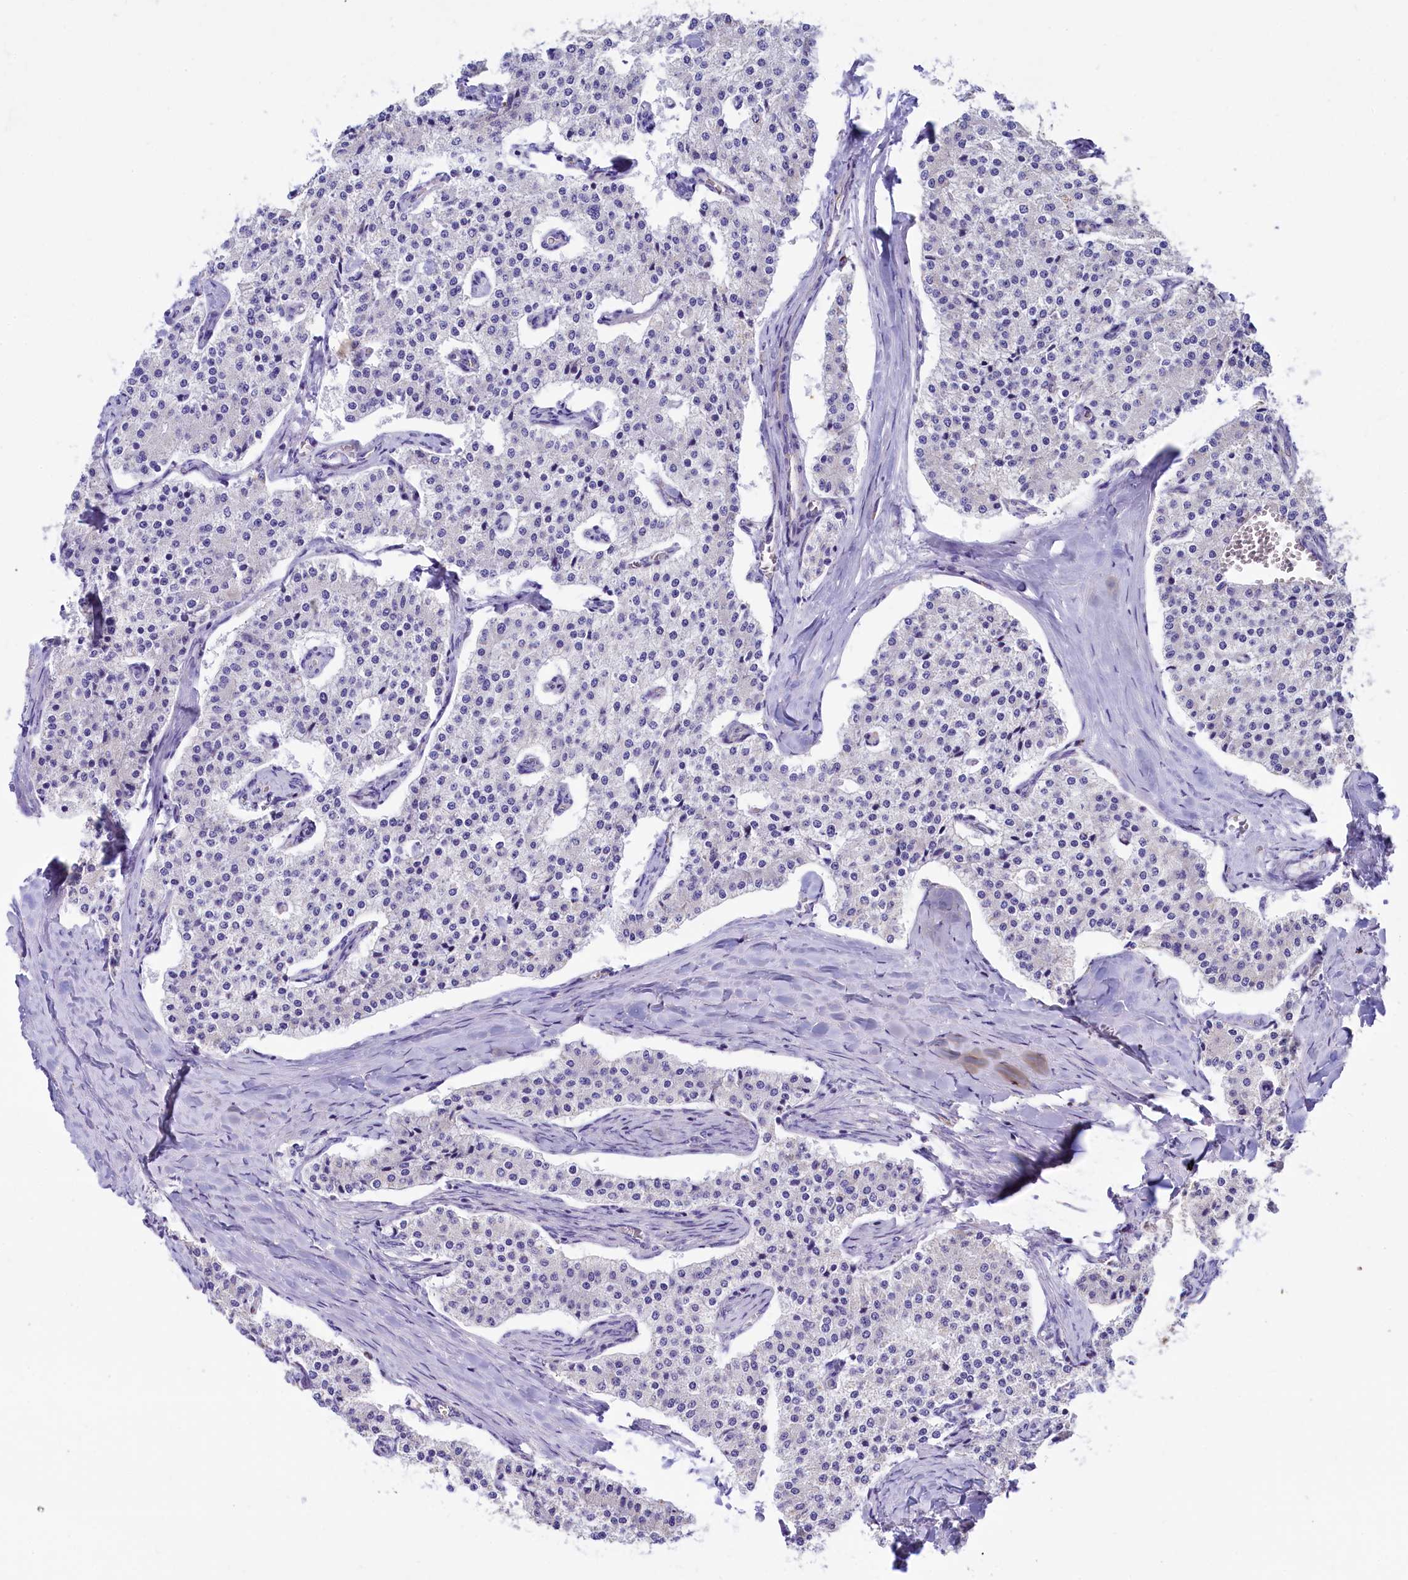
{"staining": {"intensity": "negative", "quantity": "none", "location": "none"}, "tissue": "carcinoid", "cell_type": "Tumor cells", "image_type": "cancer", "snomed": [{"axis": "morphology", "description": "Carcinoid, malignant, NOS"}, {"axis": "topography", "description": "Colon"}], "caption": "Photomicrograph shows no protein staining in tumor cells of carcinoid tissue.", "gene": "IDH3A", "patient": {"sex": "female", "age": 52}}